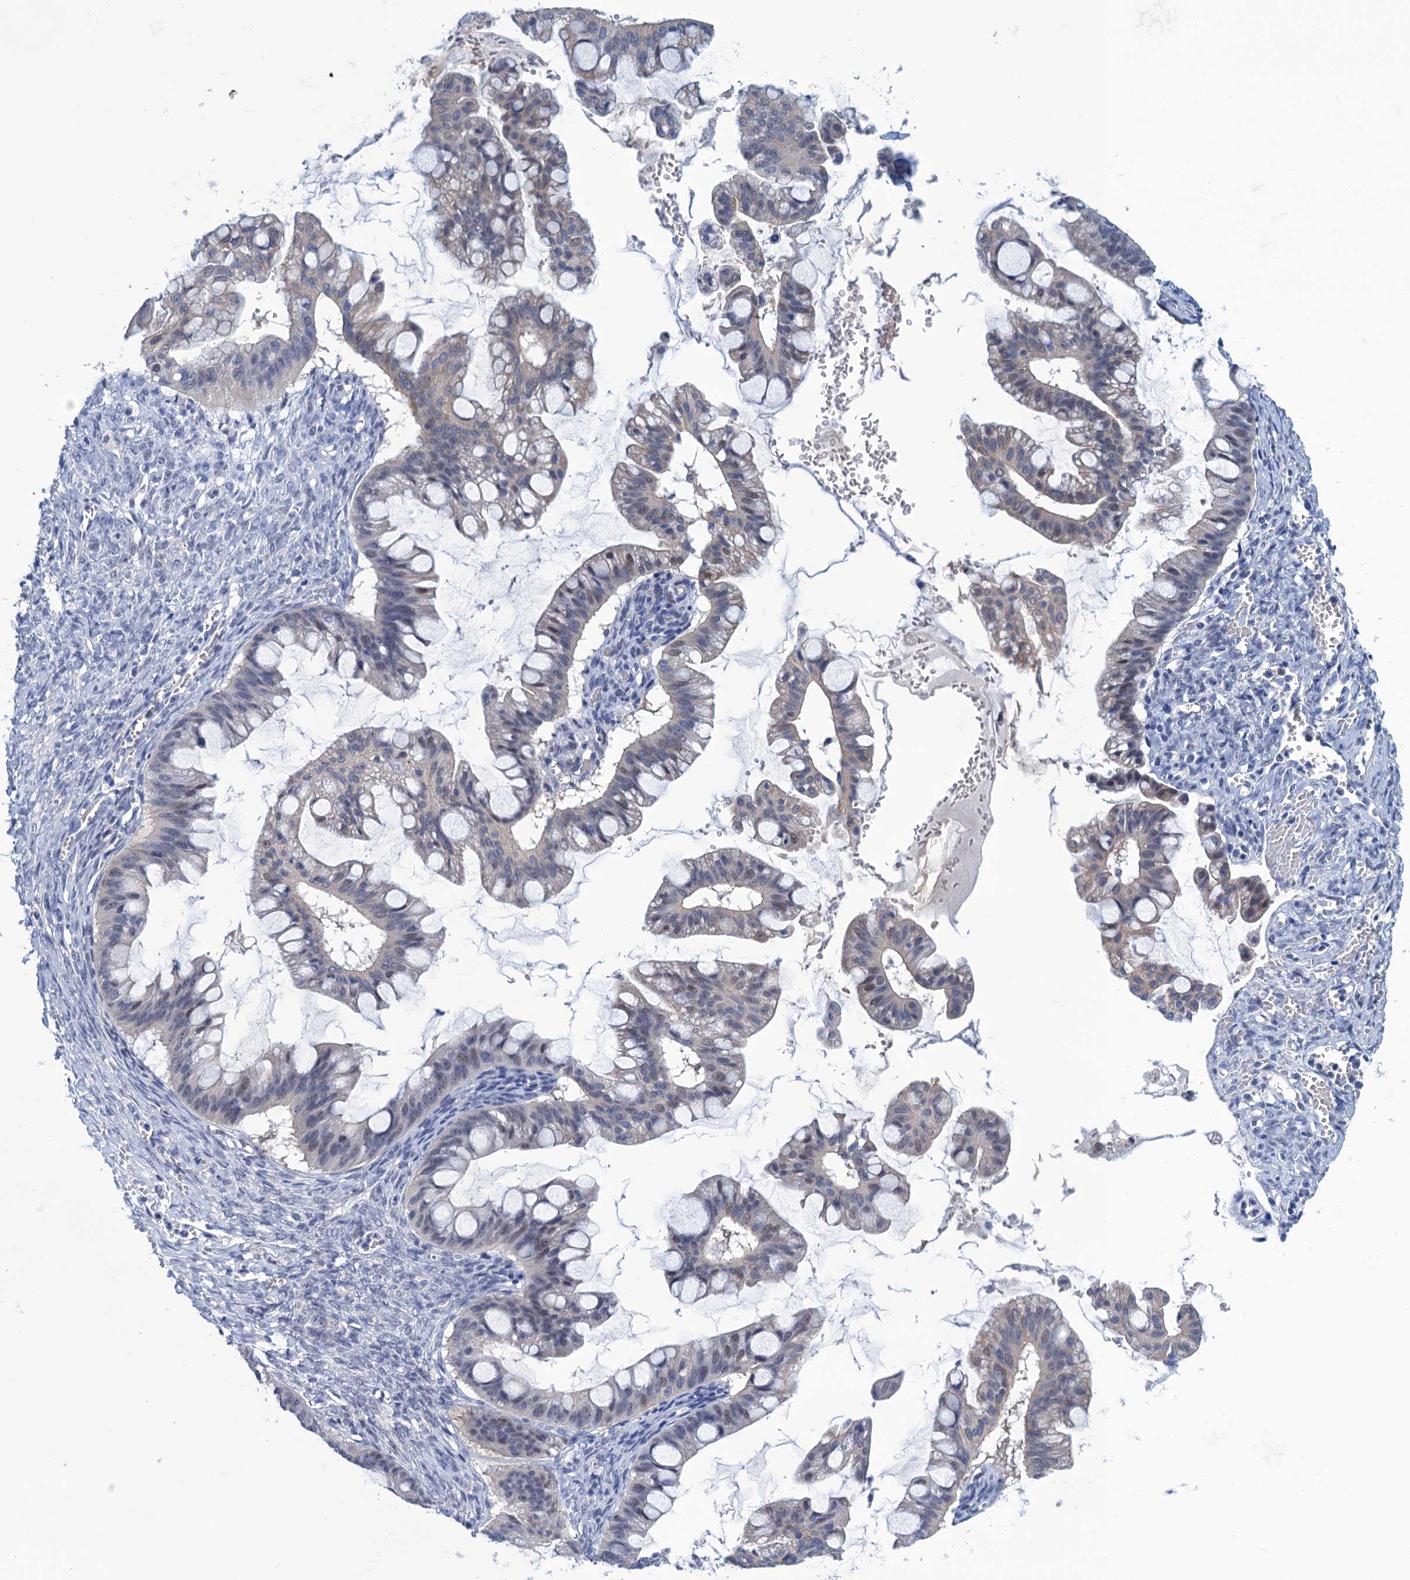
{"staining": {"intensity": "weak", "quantity": "<25%", "location": "cytoplasmic/membranous,nuclear"}, "tissue": "ovarian cancer", "cell_type": "Tumor cells", "image_type": "cancer", "snomed": [{"axis": "morphology", "description": "Cystadenocarcinoma, mucinous, NOS"}, {"axis": "topography", "description": "Ovary"}], "caption": "Ovarian cancer (mucinous cystadenocarcinoma) stained for a protein using IHC shows no positivity tumor cells.", "gene": "GINS3", "patient": {"sex": "female", "age": 73}}